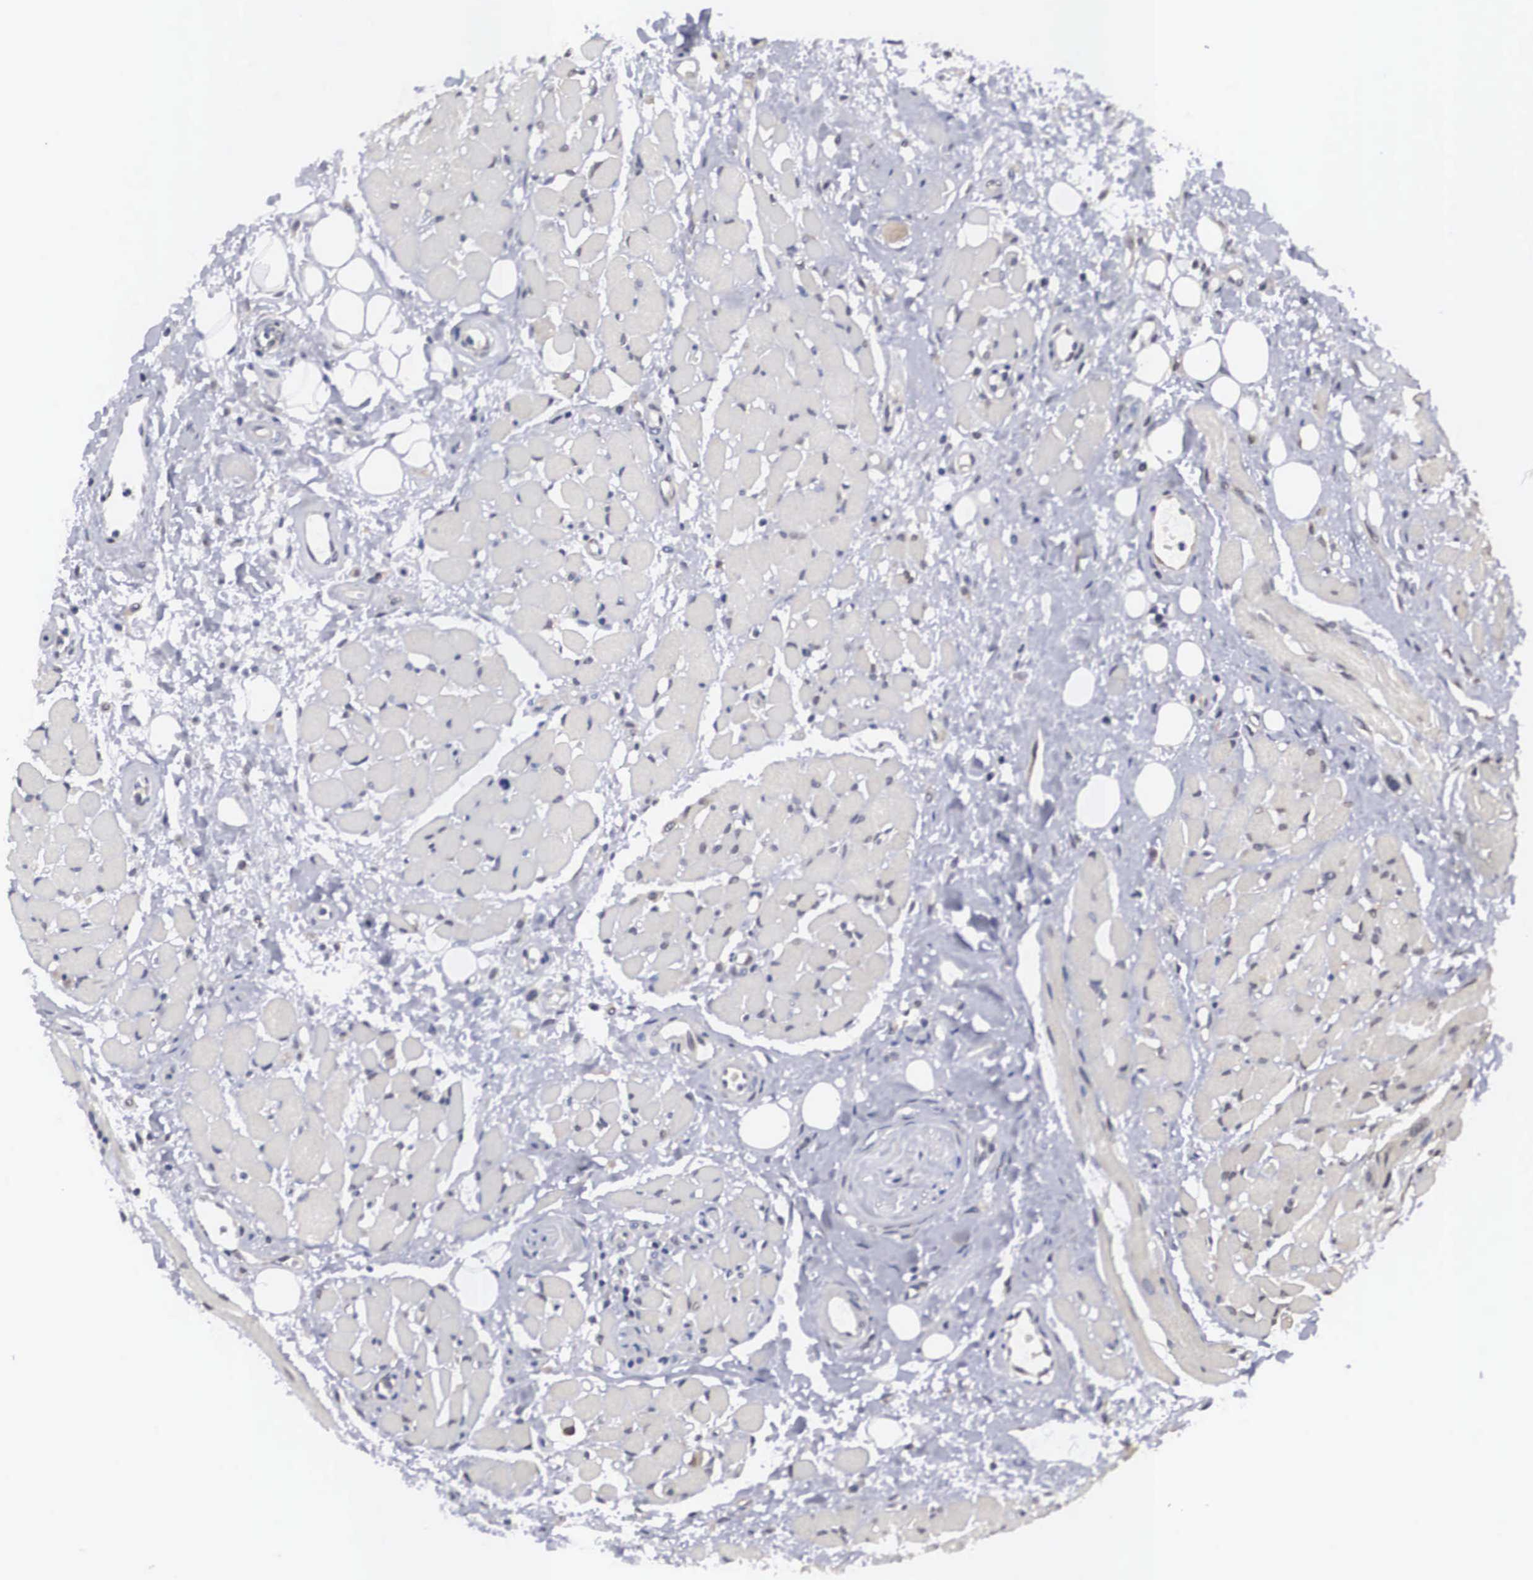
{"staining": {"intensity": "negative", "quantity": "none", "location": "none"}, "tissue": "oral mucosa", "cell_type": "Squamous epithelial cells", "image_type": "normal", "snomed": [{"axis": "morphology", "description": "Normal tissue, NOS"}, {"axis": "topography", "description": "Oral tissue"}], "caption": "IHC of unremarkable human oral mucosa shows no expression in squamous epithelial cells.", "gene": "OTX2", "patient": {"sex": "male", "age": 54}}